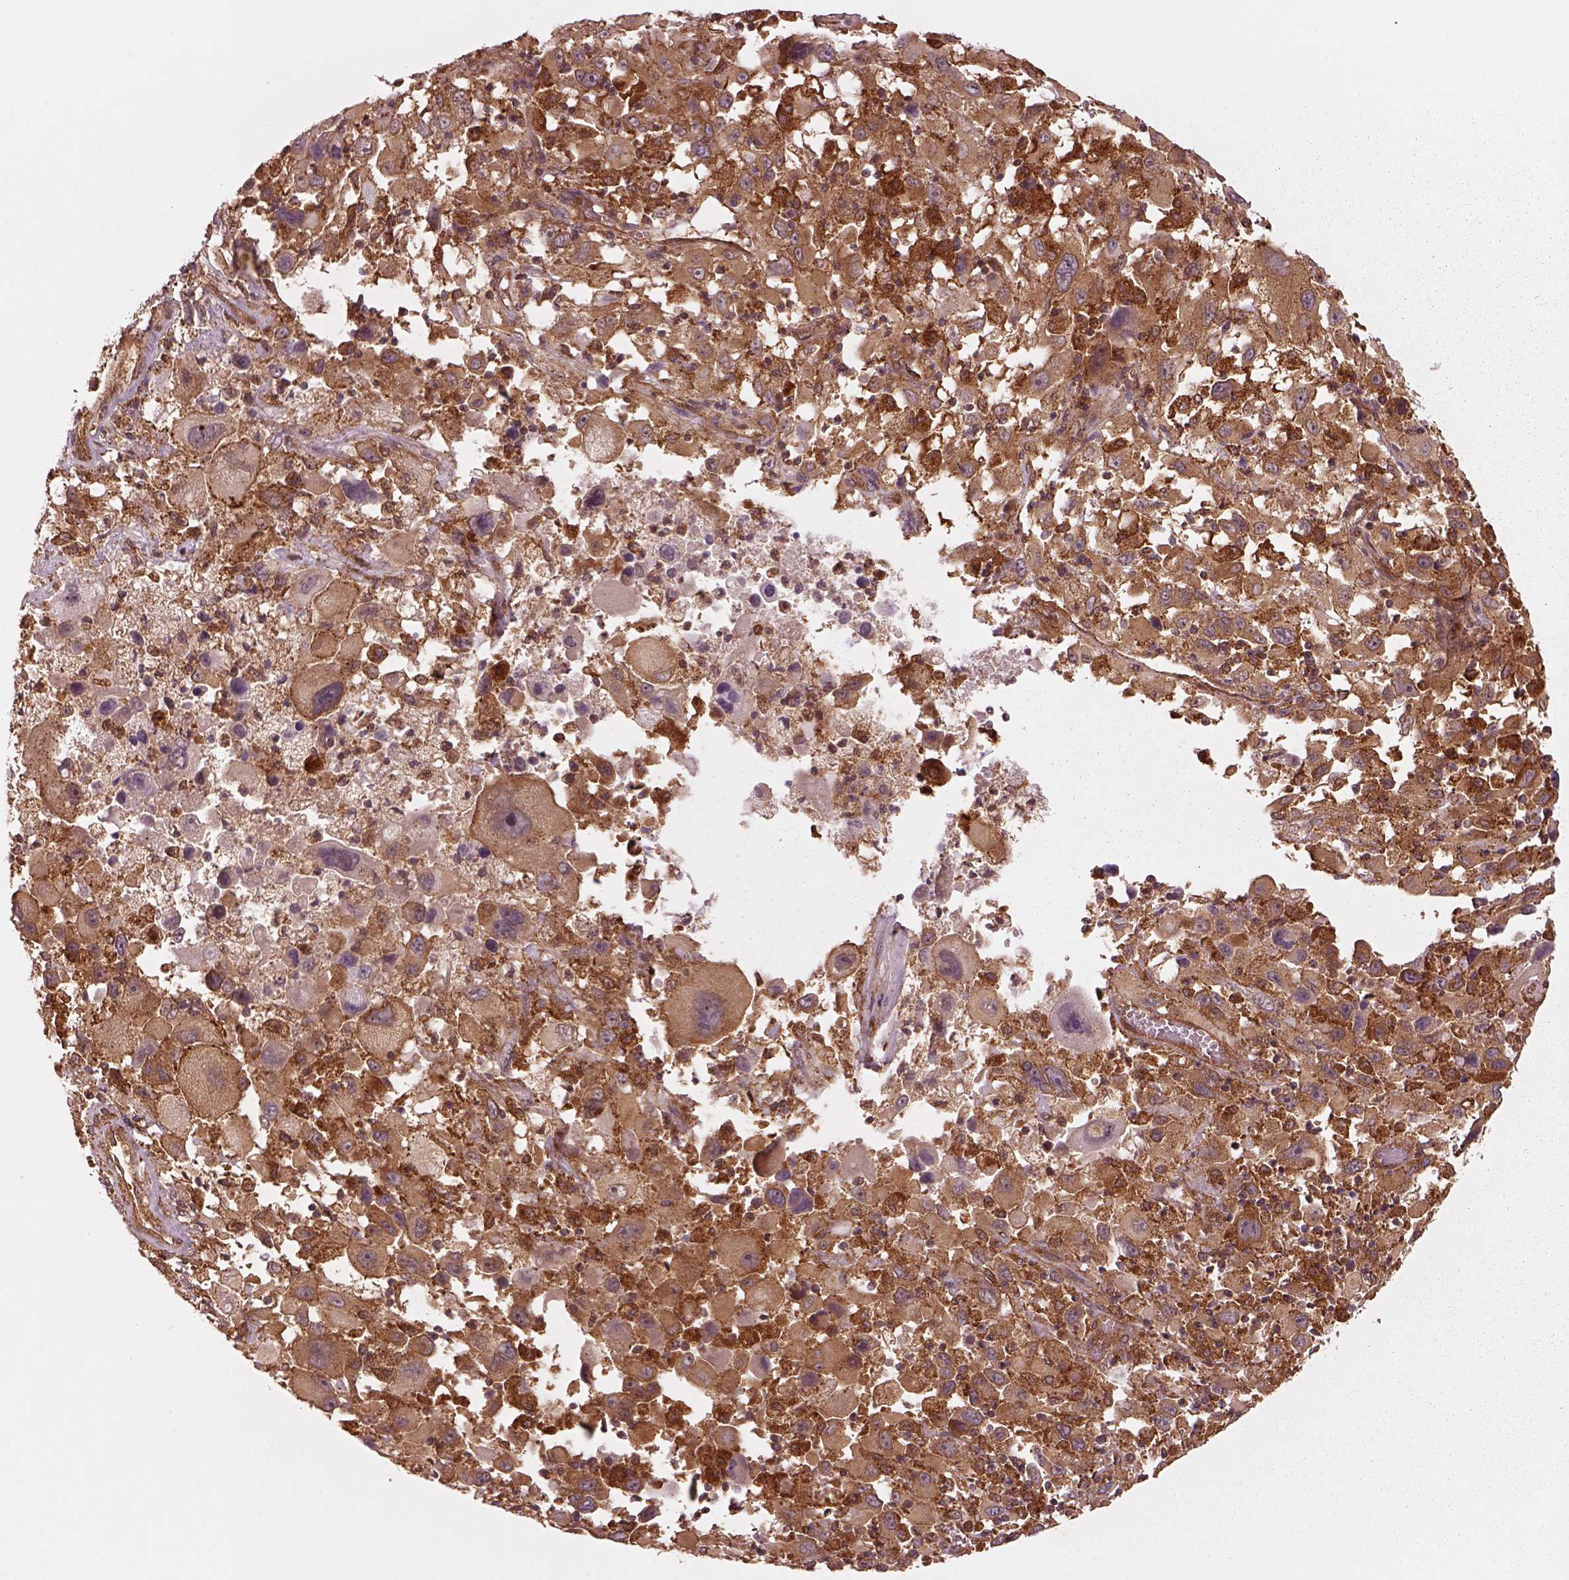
{"staining": {"intensity": "moderate", "quantity": ">75%", "location": "cytoplasmic/membranous"}, "tissue": "melanoma", "cell_type": "Tumor cells", "image_type": "cancer", "snomed": [{"axis": "morphology", "description": "Malignant melanoma, Metastatic site"}, {"axis": "topography", "description": "Soft tissue"}], "caption": "Malignant melanoma (metastatic site) stained for a protein (brown) exhibits moderate cytoplasmic/membranous positive positivity in about >75% of tumor cells.", "gene": "WASHC2A", "patient": {"sex": "male", "age": 50}}